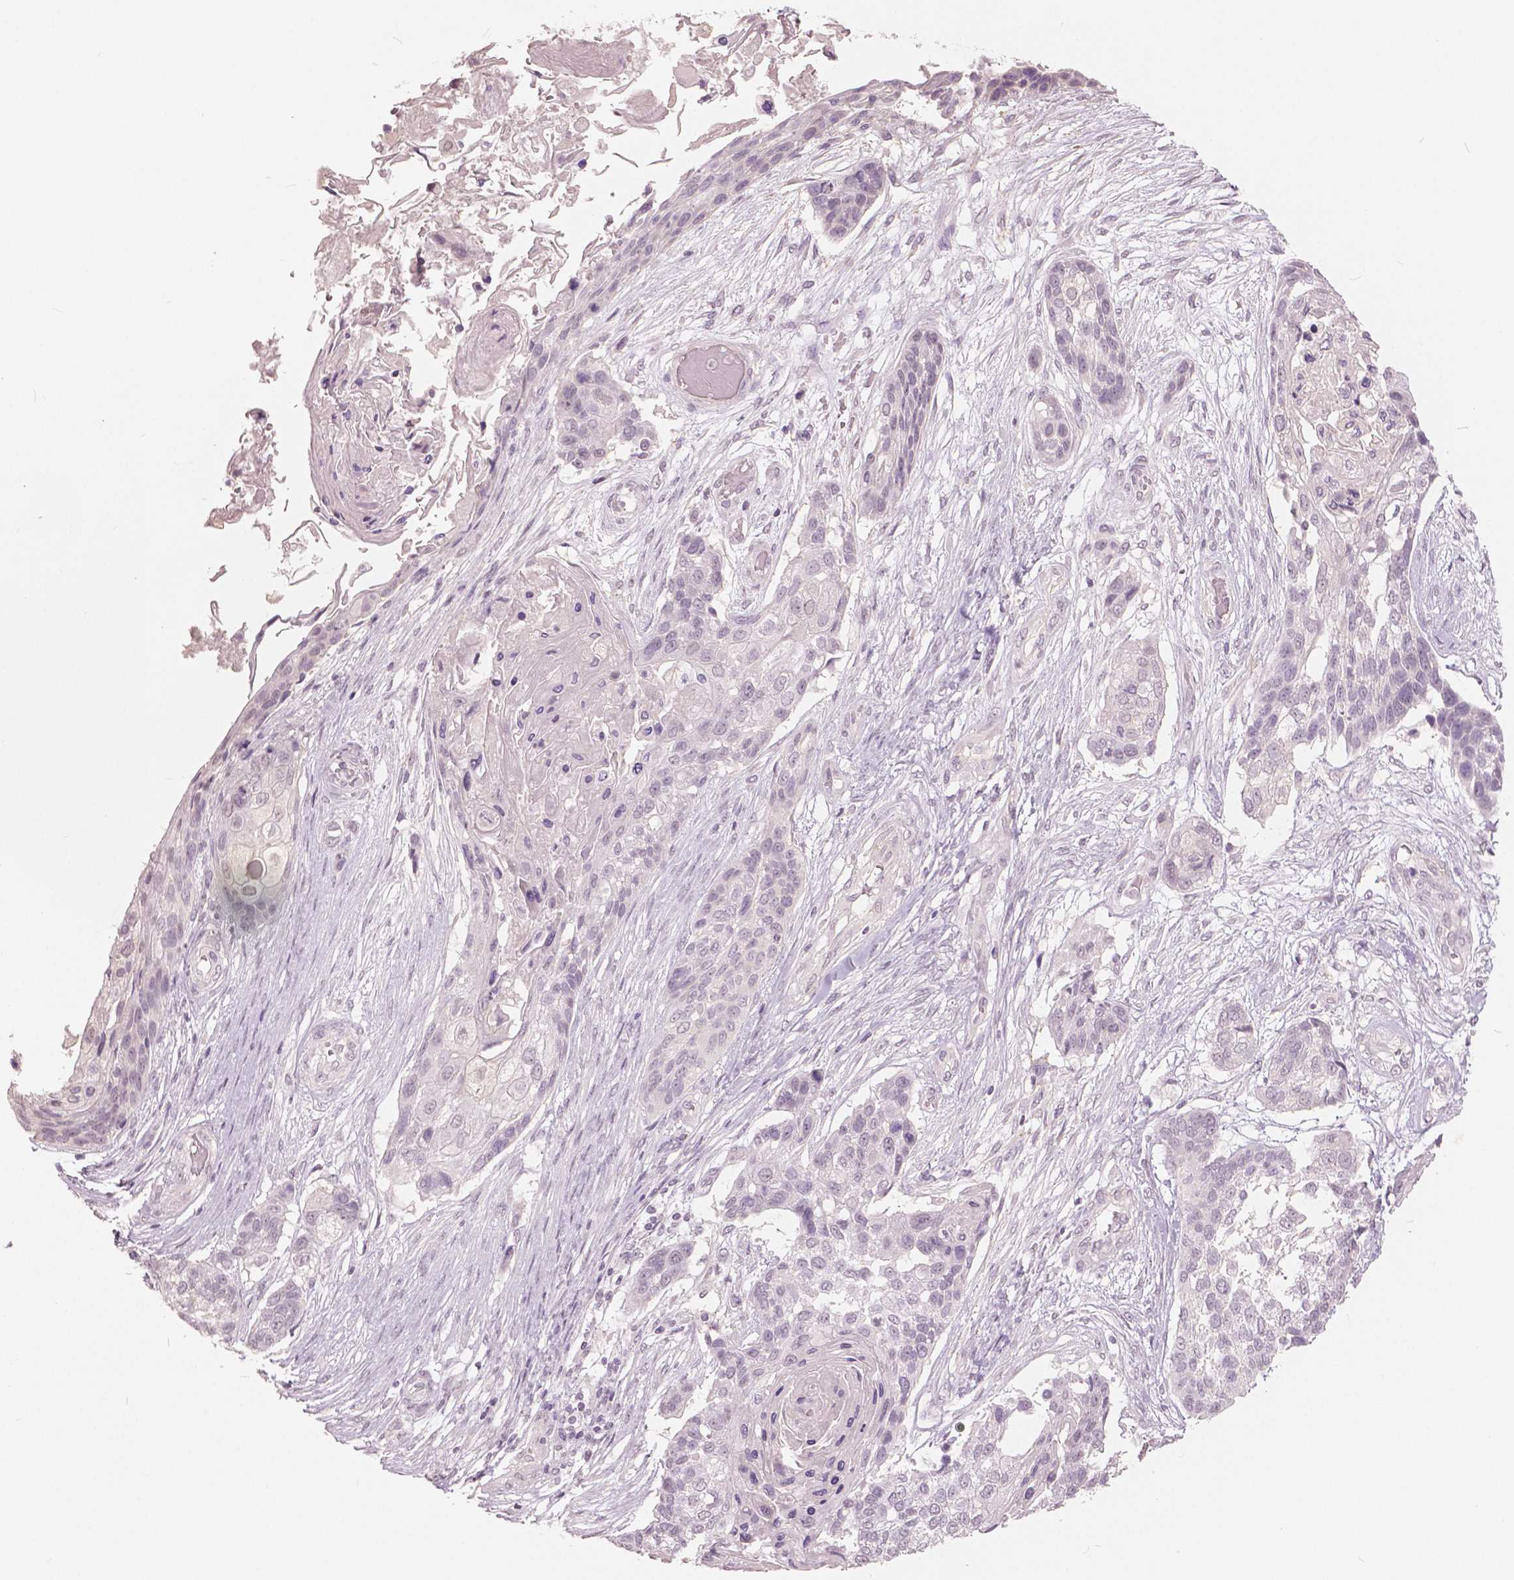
{"staining": {"intensity": "negative", "quantity": "none", "location": "none"}, "tissue": "lung cancer", "cell_type": "Tumor cells", "image_type": "cancer", "snomed": [{"axis": "morphology", "description": "Squamous cell carcinoma, NOS"}, {"axis": "topography", "description": "Lung"}], "caption": "Protein analysis of lung cancer (squamous cell carcinoma) demonstrates no significant expression in tumor cells. (Brightfield microscopy of DAB (3,3'-diaminobenzidine) immunohistochemistry (IHC) at high magnification).", "gene": "NANOG", "patient": {"sex": "male", "age": 69}}